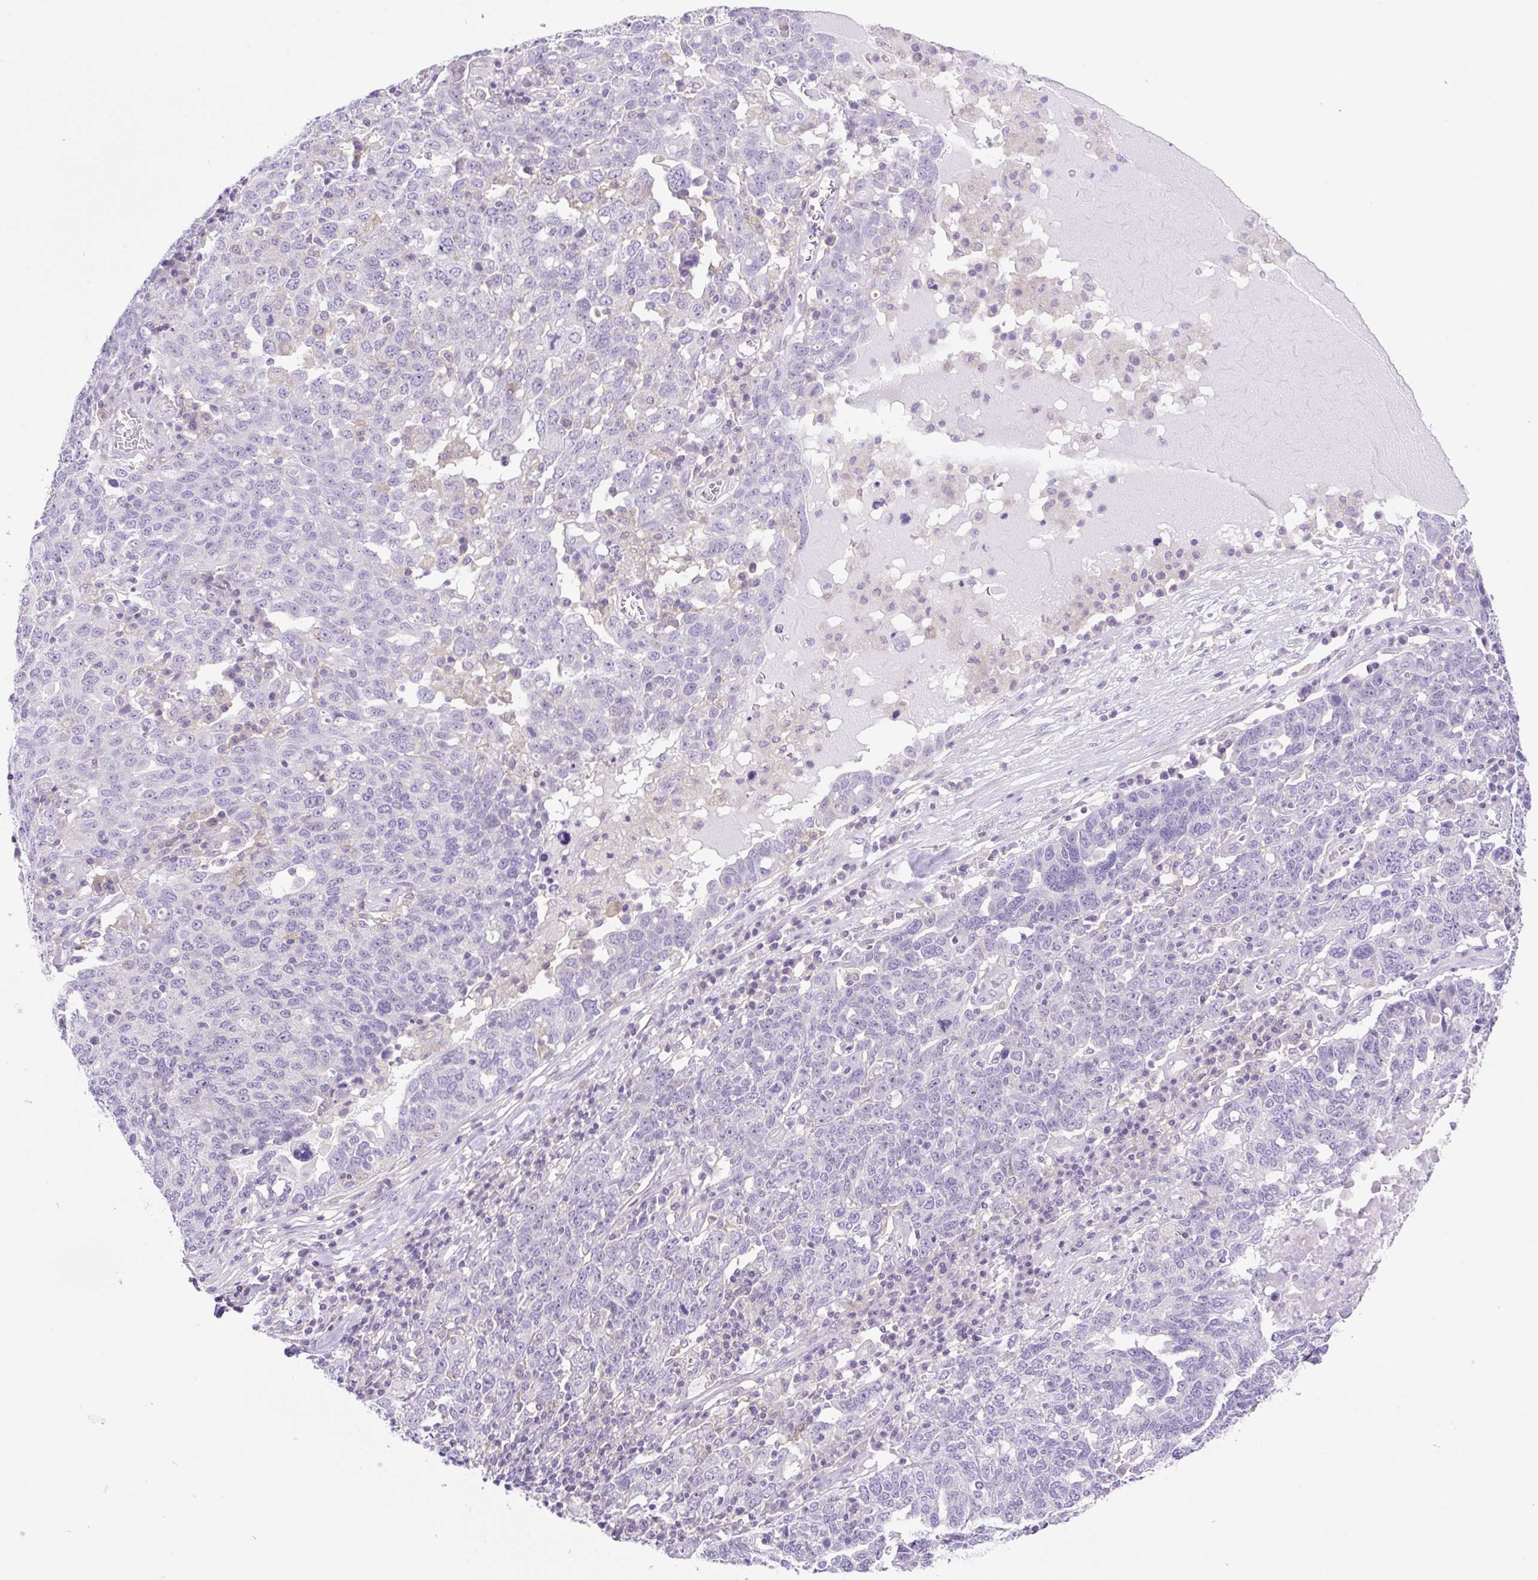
{"staining": {"intensity": "negative", "quantity": "none", "location": "none"}, "tissue": "ovarian cancer", "cell_type": "Tumor cells", "image_type": "cancer", "snomed": [{"axis": "morphology", "description": "Carcinoma, endometroid"}, {"axis": "topography", "description": "Ovary"}], "caption": "Tumor cells are negative for protein expression in human ovarian cancer.", "gene": "CAMK2B", "patient": {"sex": "female", "age": 62}}